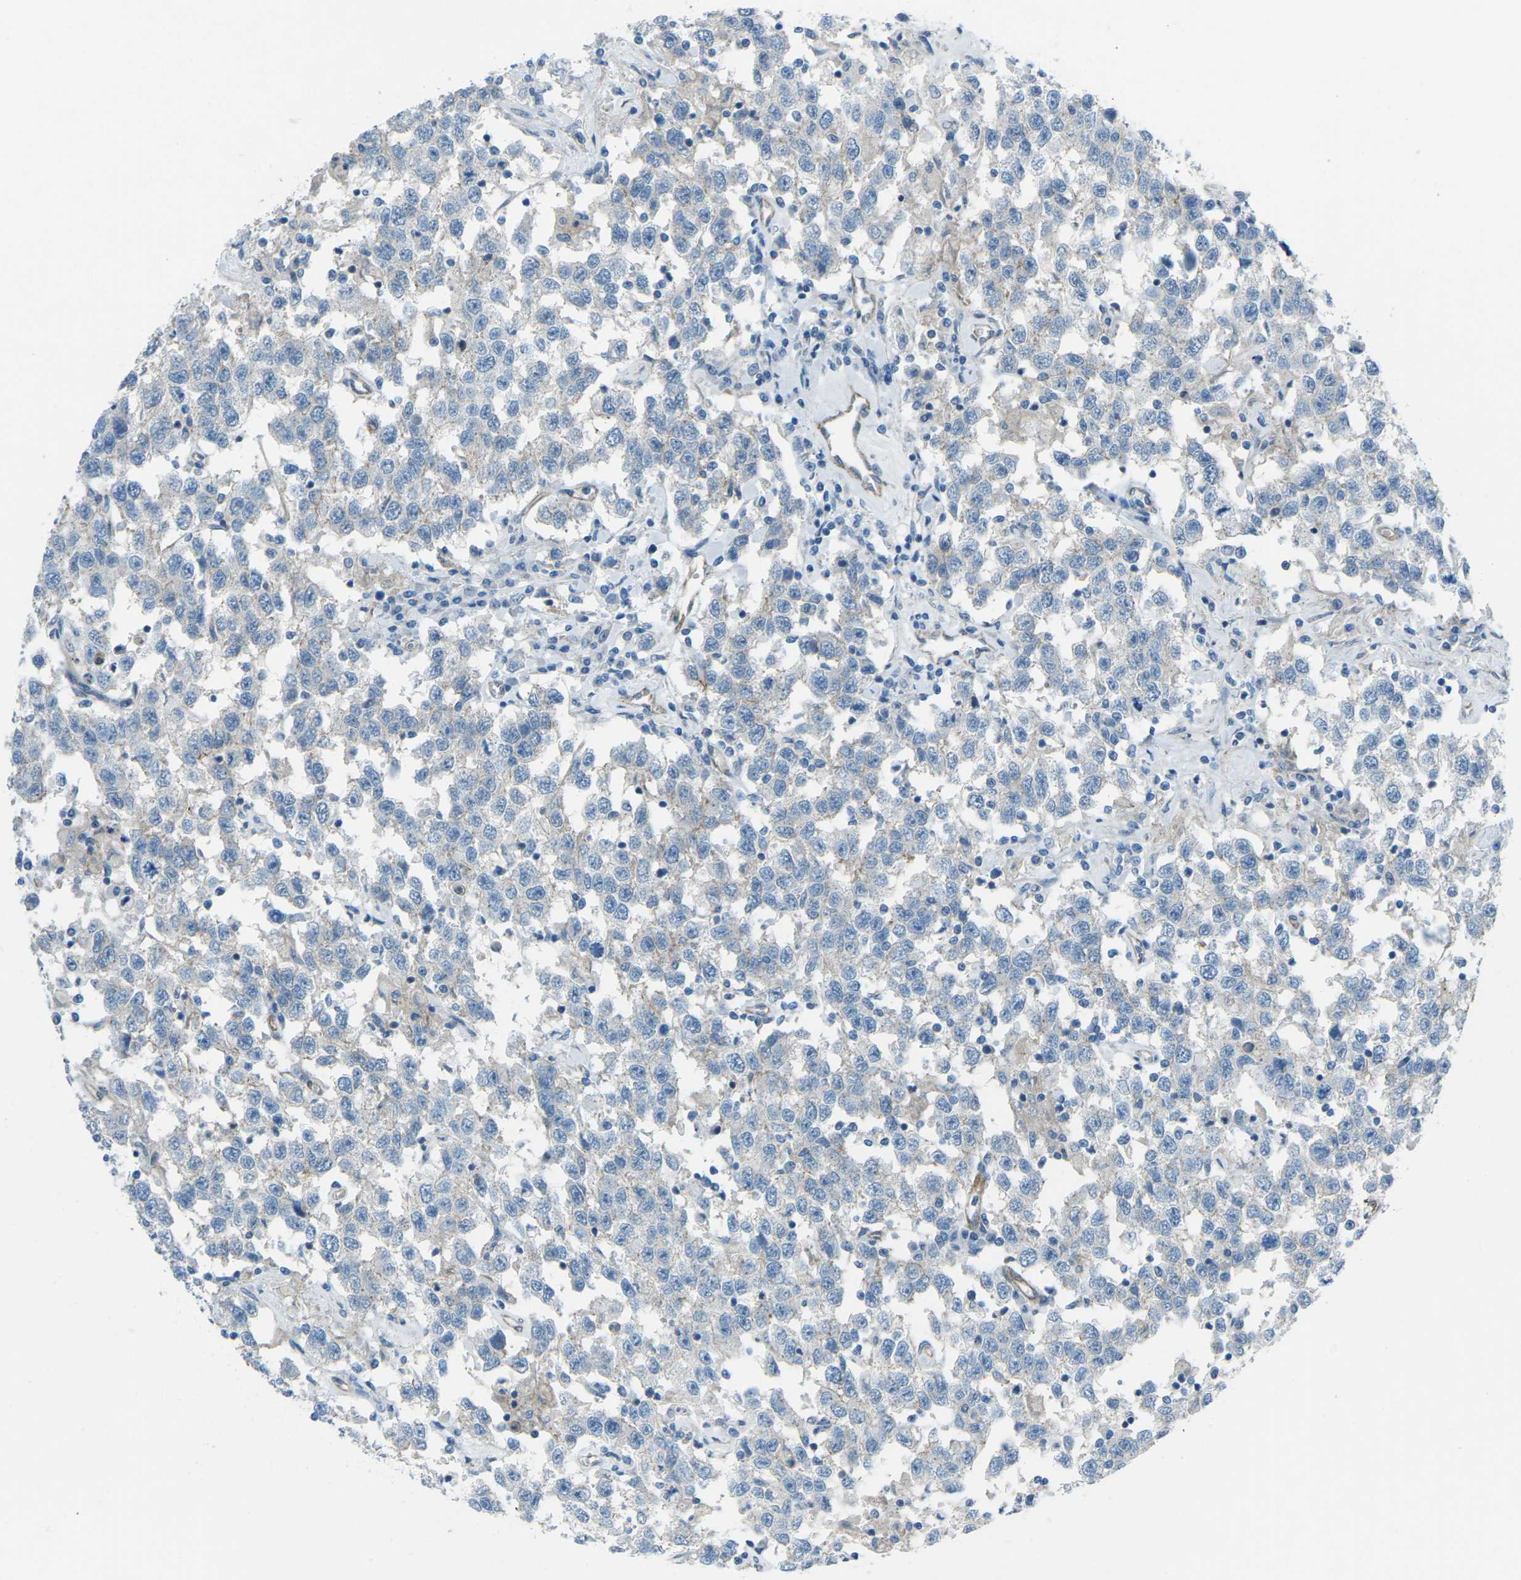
{"staining": {"intensity": "negative", "quantity": "none", "location": "none"}, "tissue": "testis cancer", "cell_type": "Tumor cells", "image_type": "cancer", "snomed": [{"axis": "morphology", "description": "Seminoma, NOS"}, {"axis": "topography", "description": "Testis"}], "caption": "An image of testis cancer (seminoma) stained for a protein shows no brown staining in tumor cells.", "gene": "UTRN", "patient": {"sex": "male", "age": 41}}